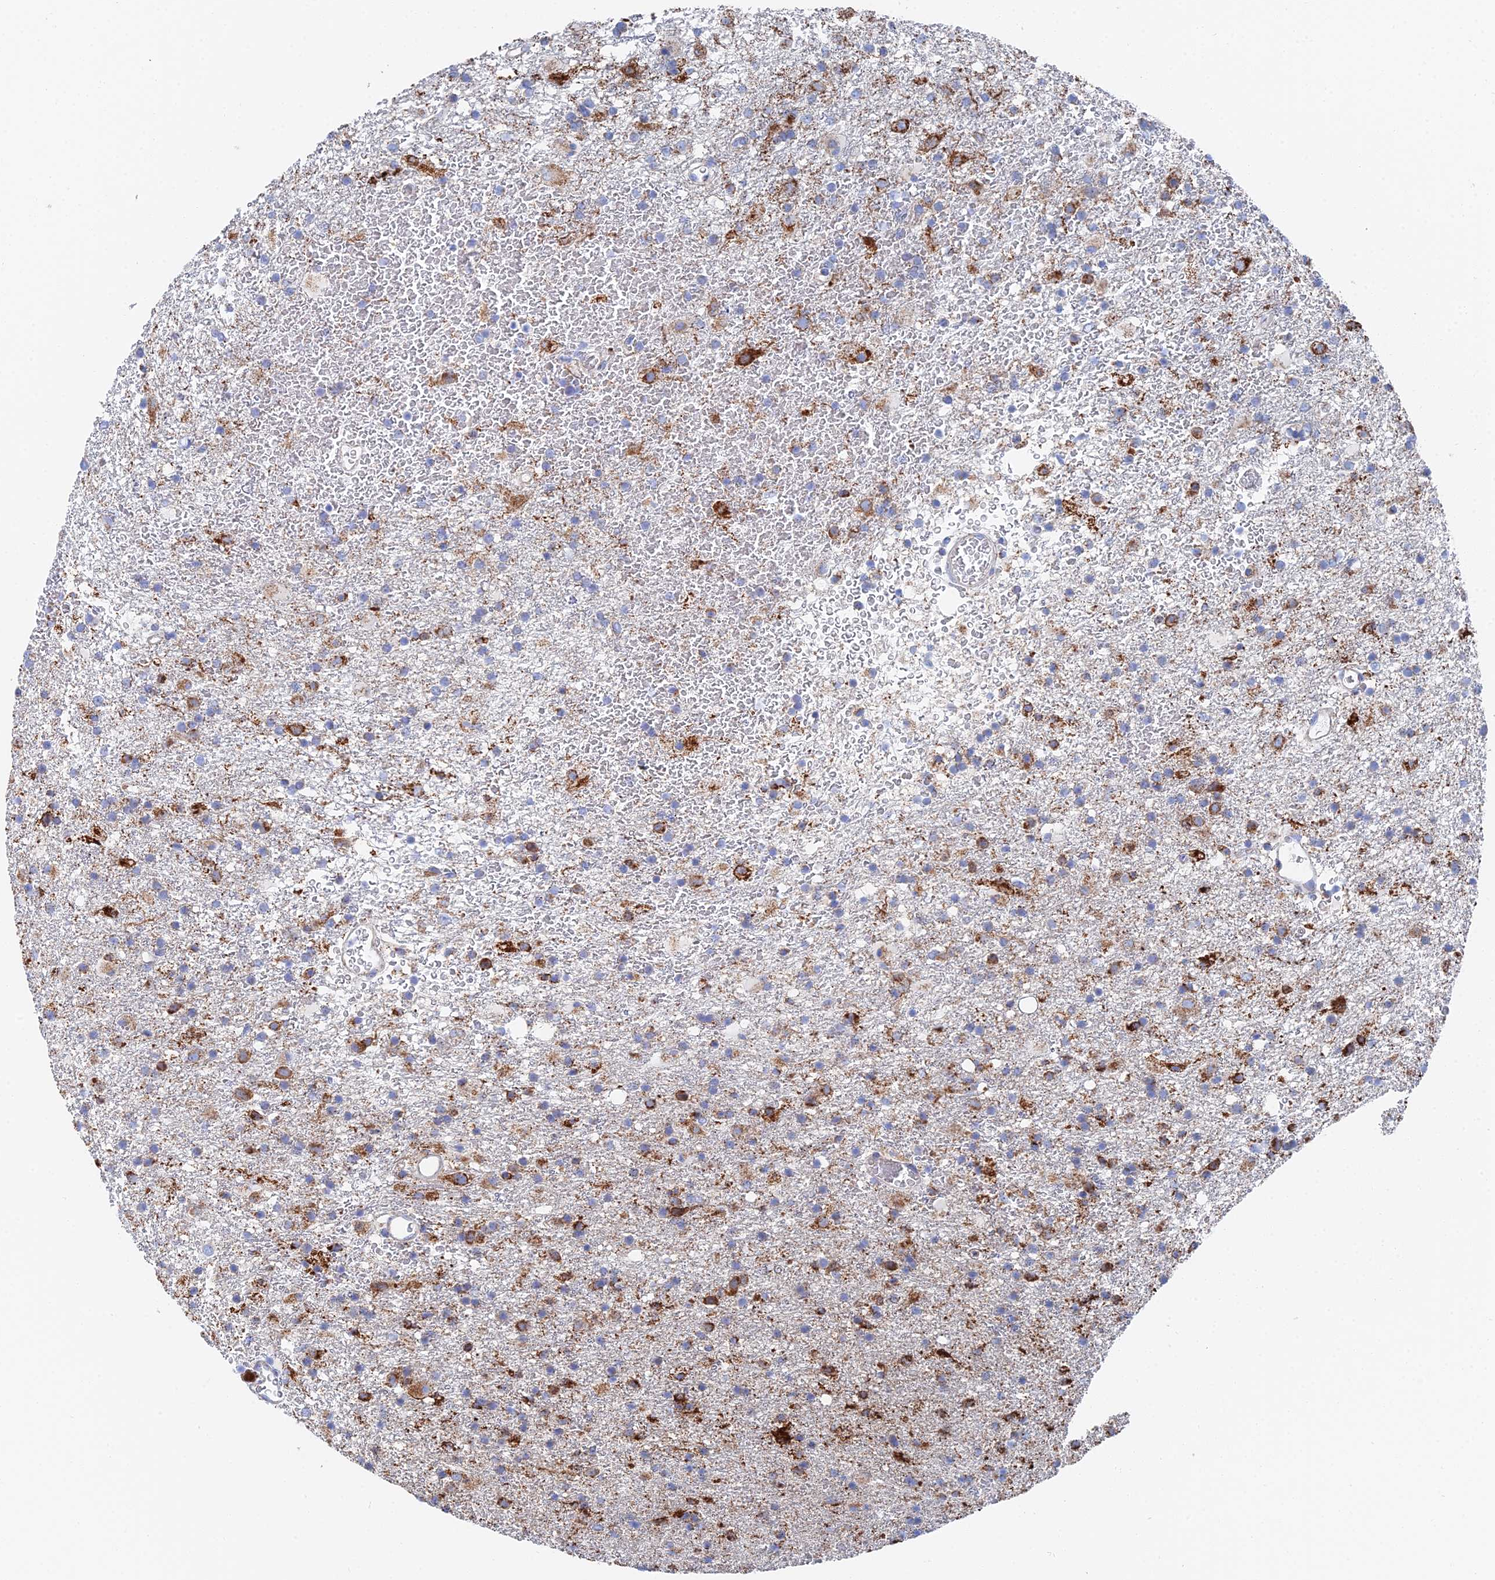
{"staining": {"intensity": "strong", "quantity": "<25%", "location": "cytoplasmic/membranous"}, "tissue": "glioma", "cell_type": "Tumor cells", "image_type": "cancer", "snomed": [{"axis": "morphology", "description": "Glioma, malignant, Low grade"}, {"axis": "topography", "description": "Brain"}], "caption": "The image exhibits a brown stain indicating the presence of a protein in the cytoplasmic/membranous of tumor cells in glioma.", "gene": "IFT80", "patient": {"sex": "male", "age": 65}}